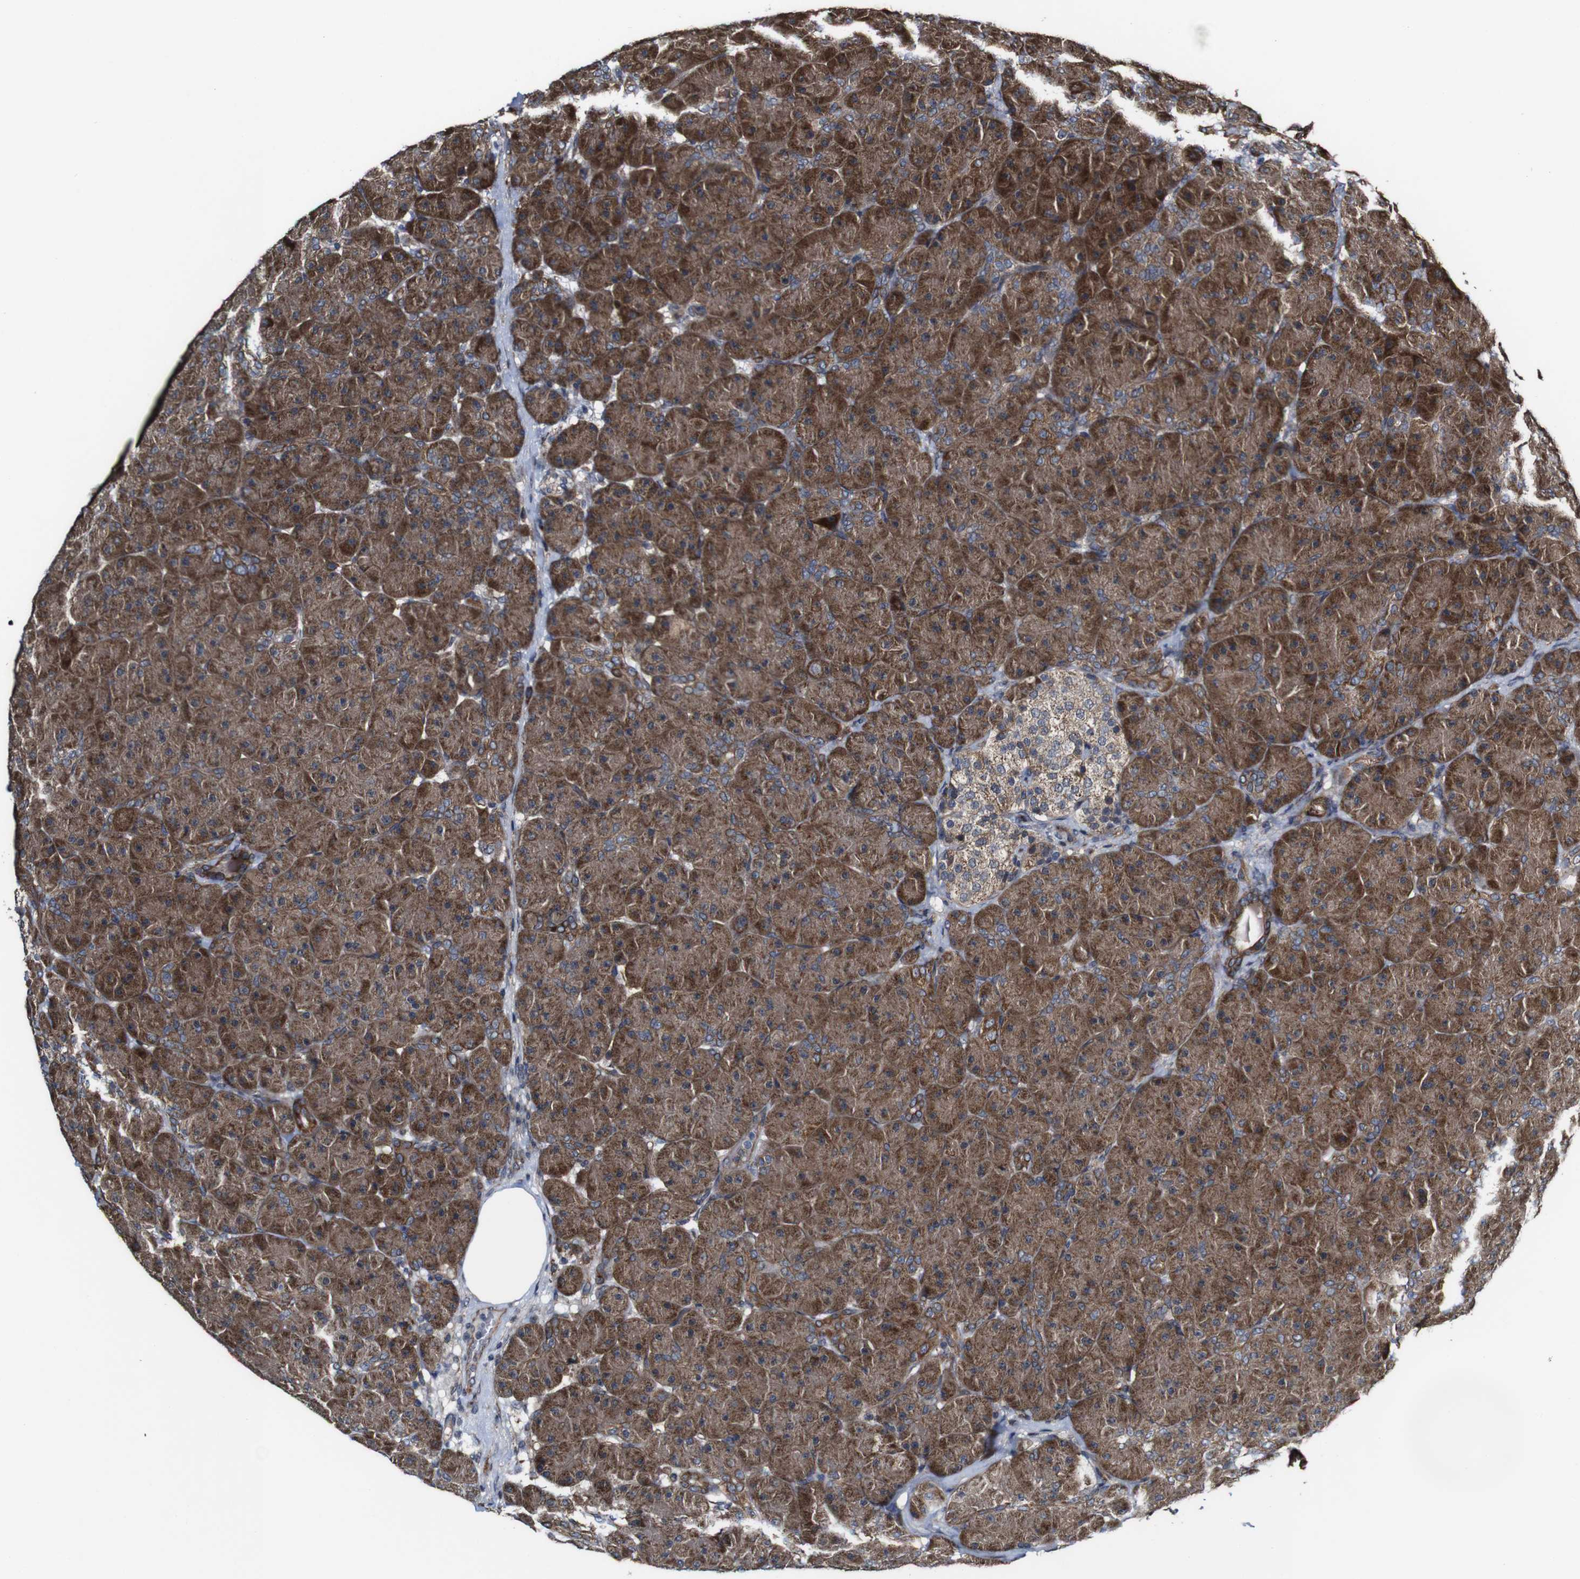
{"staining": {"intensity": "strong", "quantity": "25%-75%", "location": "cytoplasmic/membranous"}, "tissue": "pancreas", "cell_type": "Exocrine glandular cells", "image_type": "normal", "snomed": [{"axis": "morphology", "description": "Normal tissue, NOS"}, {"axis": "topography", "description": "Pancreas"}], "caption": "Immunohistochemical staining of normal human pancreas reveals strong cytoplasmic/membranous protein staining in approximately 25%-75% of exocrine glandular cells.", "gene": "BTN3A3", "patient": {"sex": "male", "age": 66}}